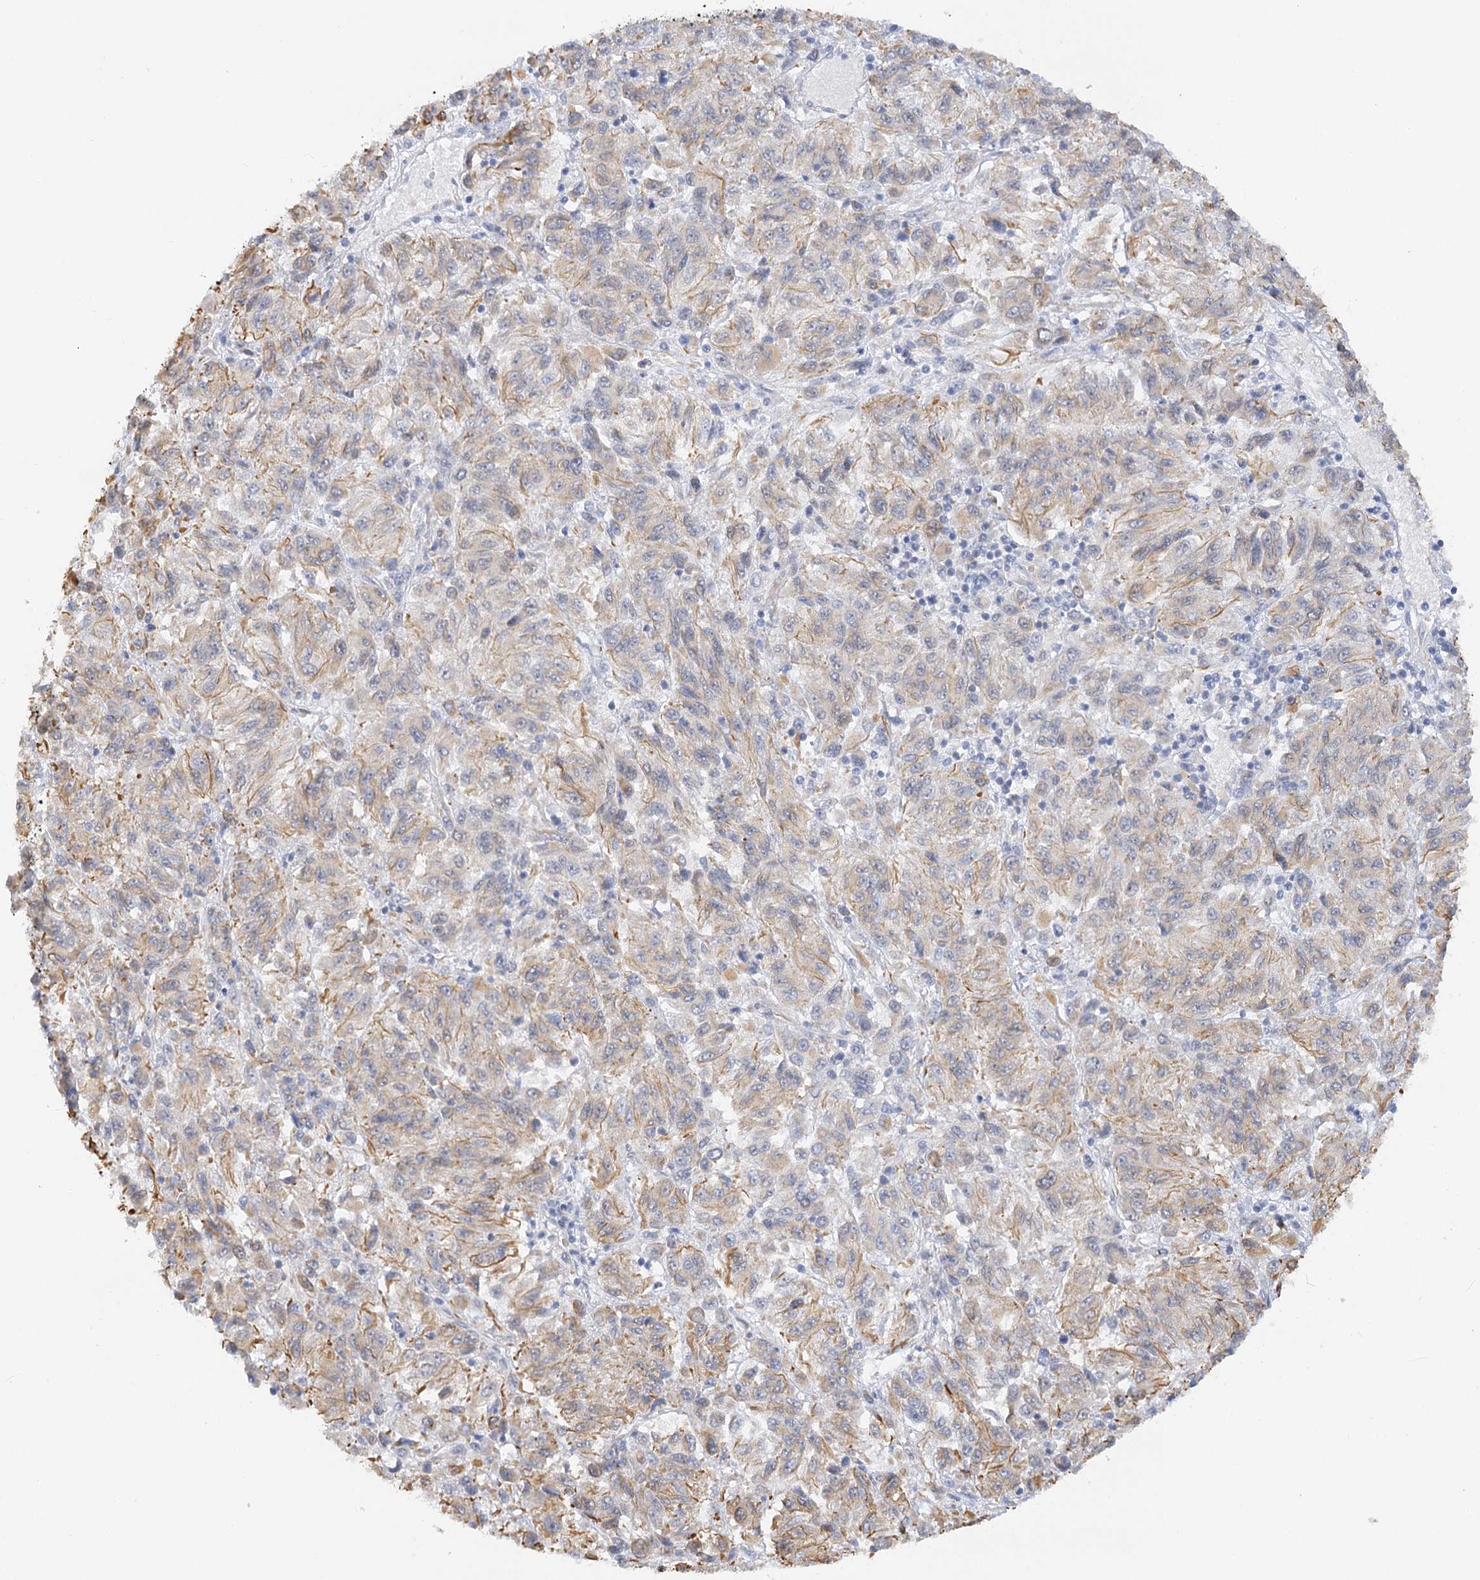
{"staining": {"intensity": "weak", "quantity": "25%-75%", "location": "cytoplasmic/membranous"}, "tissue": "melanoma", "cell_type": "Tumor cells", "image_type": "cancer", "snomed": [{"axis": "morphology", "description": "Malignant melanoma, Metastatic site"}, {"axis": "topography", "description": "Lung"}], "caption": "Immunohistochemical staining of human melanoma demonstrates low levels of weak cytoplasmic/membranous protein expression in approximately 25%-75% of tumor cells.", "gene": "NELL2", "patient": {"sex": "male", "age": 64}}